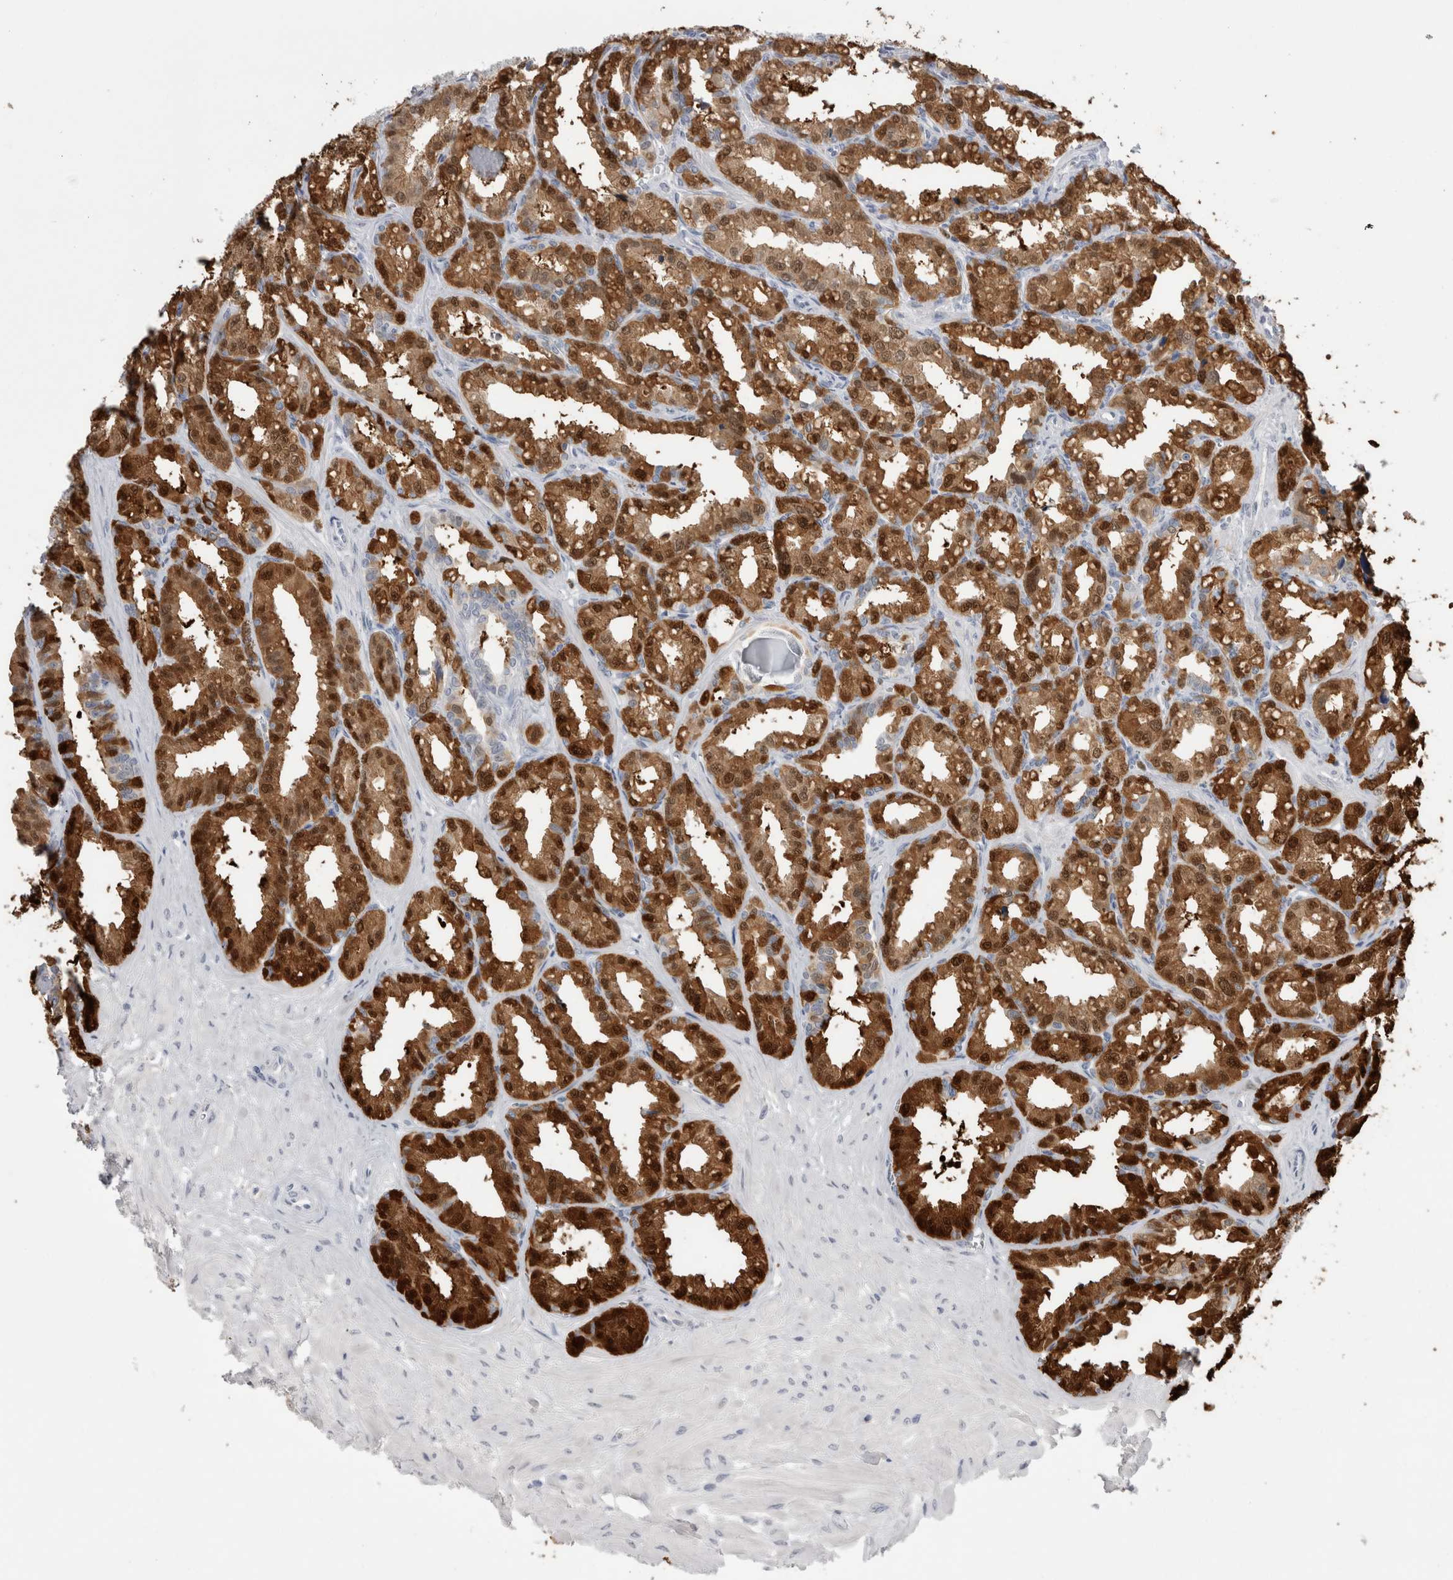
{"staining": {"intensity": "strong", "quantity": ">75%", "location": "cytoplasmic/membranous,nuclear"}, "tissue": "seminal vesicle", "cell_type": "Glandular cells", "image_type": "normal", "snomed": [{"axis": "morphology", "description": "Normal tissue, NOS"}, {"axis": "topography", "description": "Prostate"}, {"axis": "topography", "description": "Seminal veicle"}], "caption": "Protein expression by IHC demonstrates strong cytoplasmic/membranous,nuclear expression in about >75% of glandular cells in normal seminal vesicle.", "gene": "SUCNR1", "patient": {"sex": "male", "age": 51}}